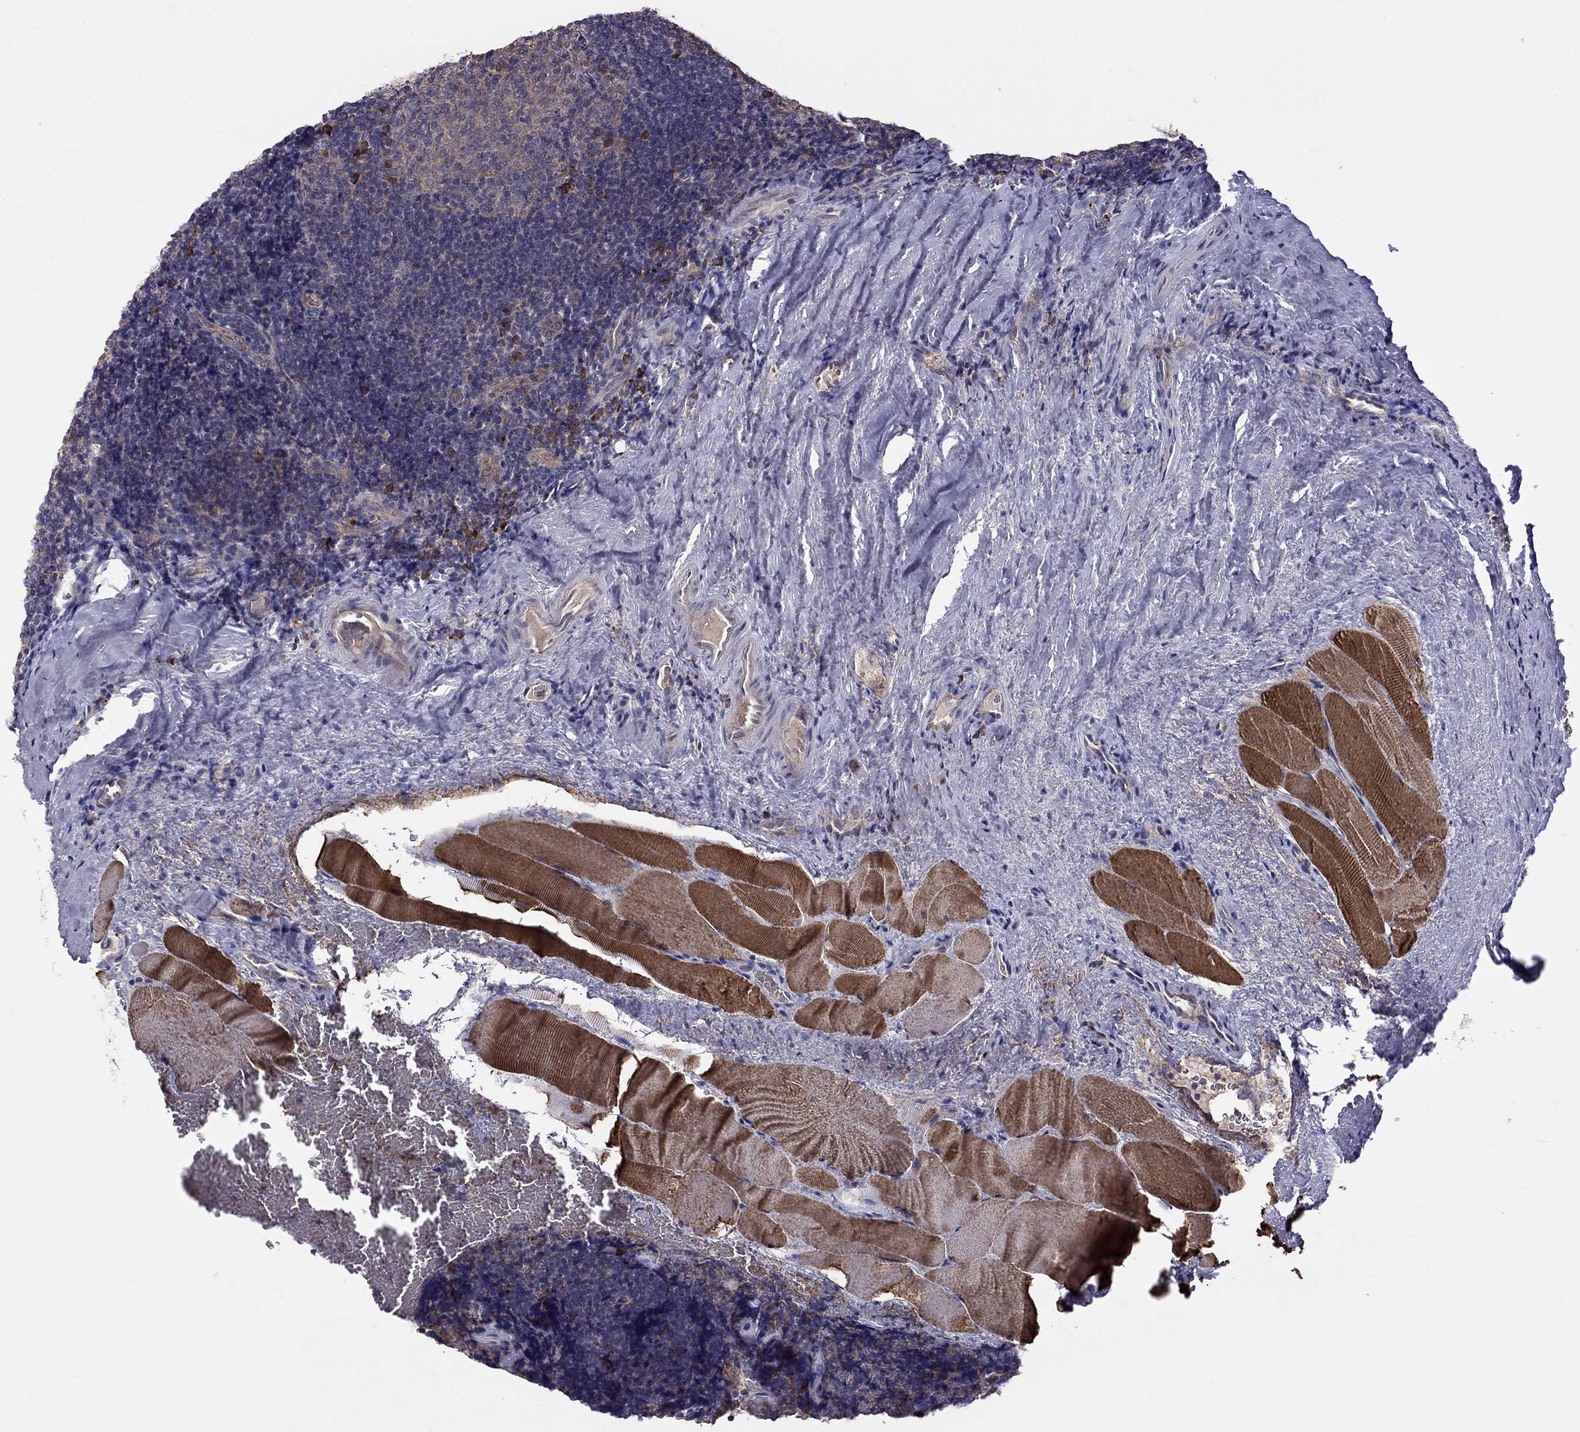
{"staining": {"intensity": "strong", "quantity": "<25%", "location": "cytoplasmic/membranous"}, "tissue": "tonsil", "cell_type": "Germinal center cells", "image_type": "normal", "snomed": [{"axis": "morphology", "description": "Normal tissue, NOS"}, {"axis": "morphology", "description": "Inflammation, NOS"}, {"axis": "topography", "description": "Tonsil"}], "caption": "IHC photomicrograph of benign tonsil: human tonsil stained using immunohistochemistry reveals medium levels of strong protein expression localized specifically in the cytoplasmic/membranous of germinal center cells, appearing as a cytoplasmic/membranous brown color.", "gene": "PIK3CG", "patient": {"sex": "female", "age": 31}}